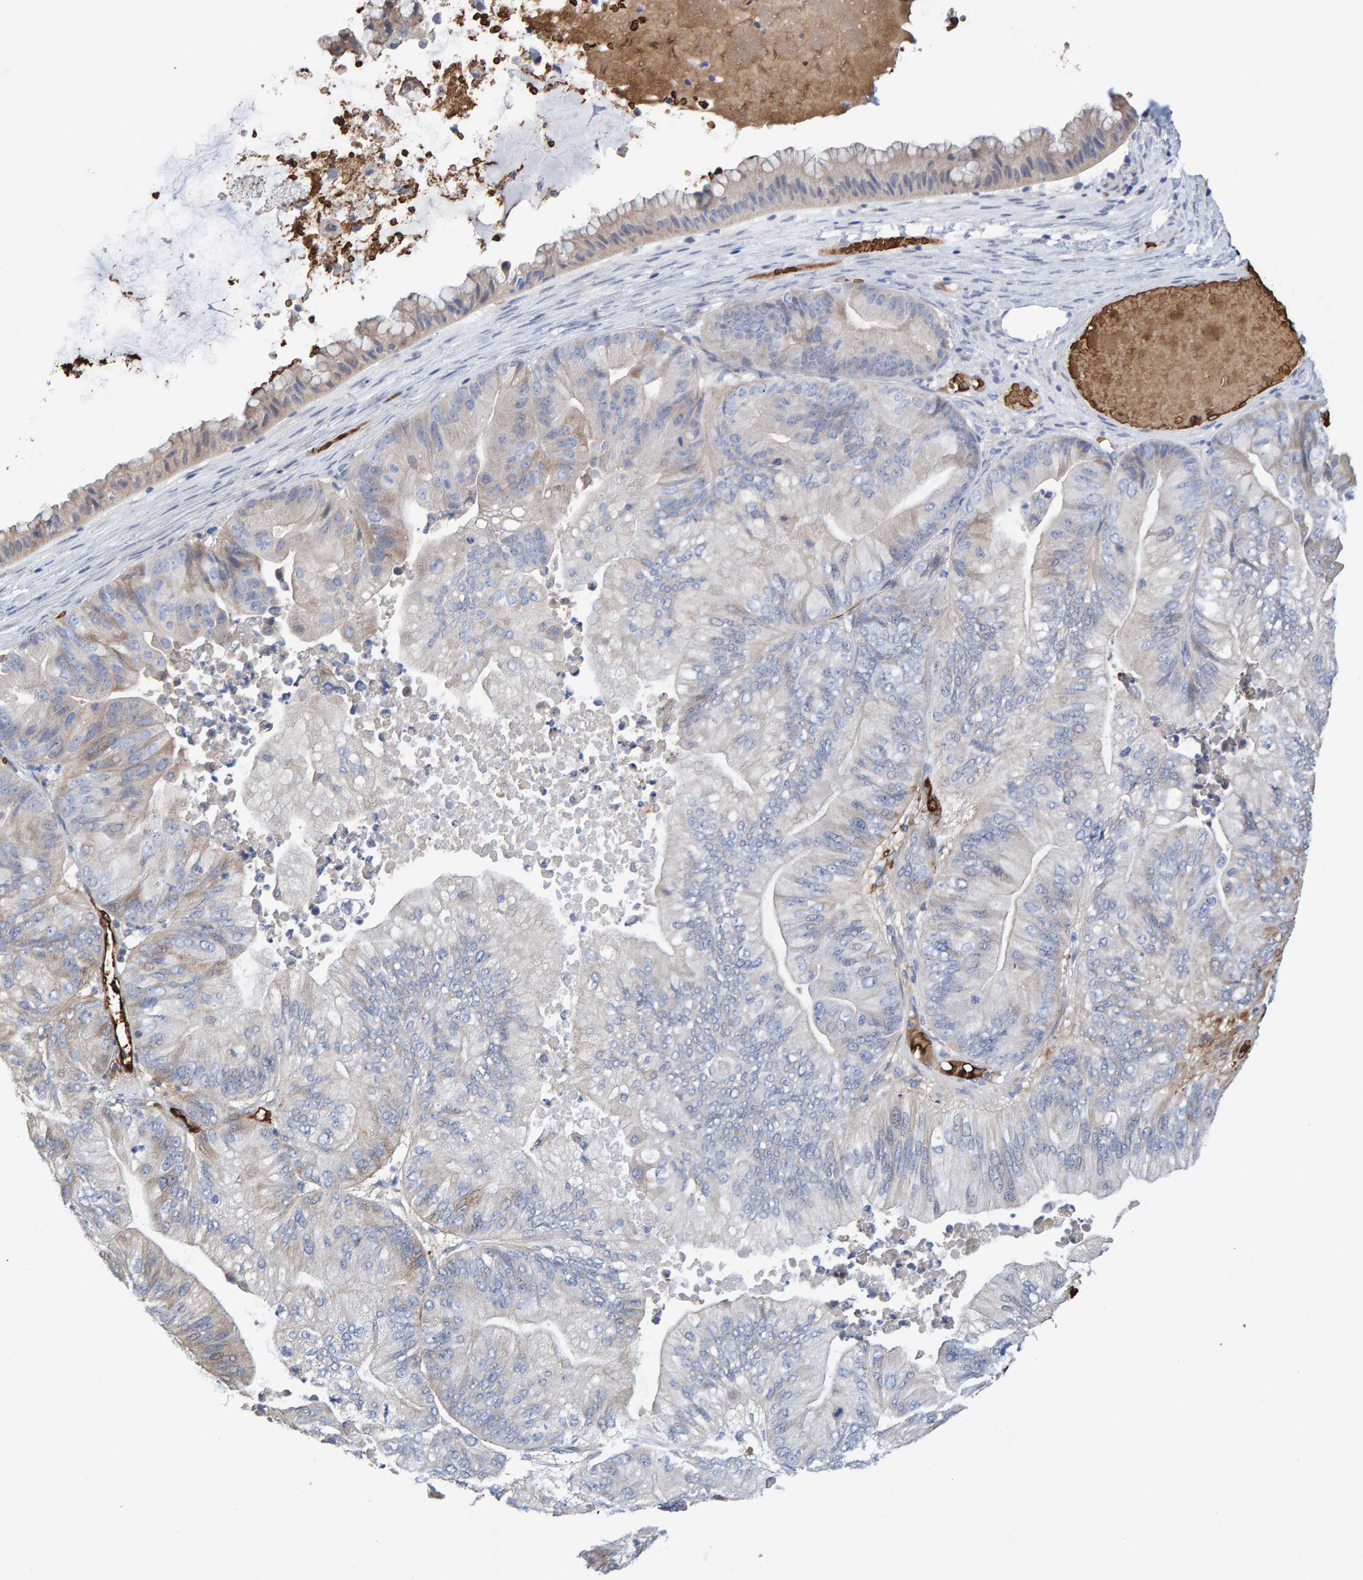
{"staining": {"intensity": "weak", "quantity": ">75%", "location": "cytoplasmic/membranous"}, "tissue": "ovarian cancer", "cell_type": "Tumor cells", "image_type": "cancer", "snomed": [{"axis": "morphology", "description": "Cystadenocarcinoma, mucinous, NOS"}, {"axis": "topography", "description": "Ovary"}], "caption": "Immunohistochemistry (IHC) (DAB) staining of ovarian mucinous cystadenocarcinoma demonstrates weak cytoplasmic/membranous protein positivity in approximately >75% of tumor cells.", "gene": "VPS9D1", "patient": {"sex": "female", "age": 61}}